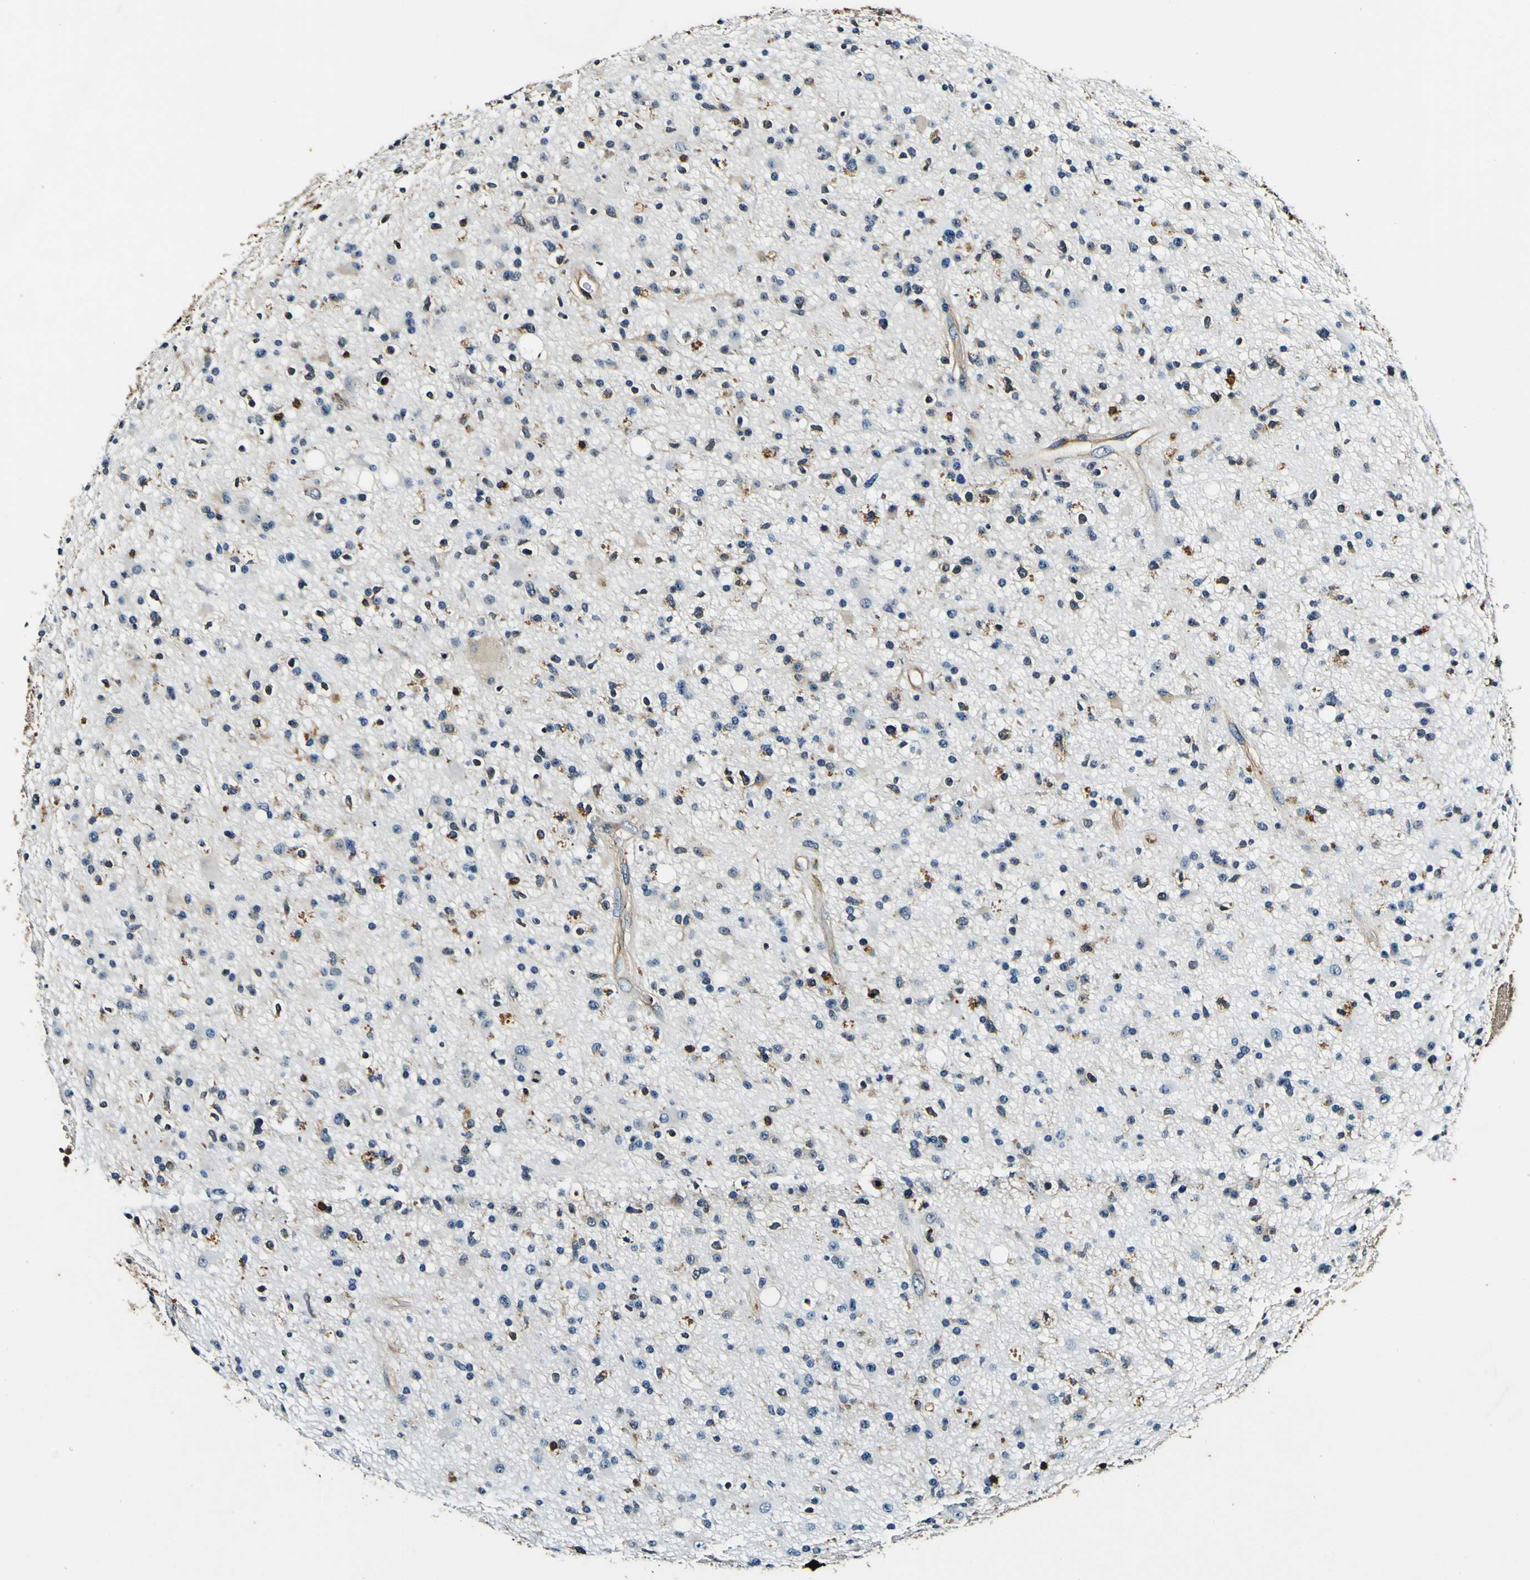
{"staining": {"intensity": "moderate", "quantity": "25%-75%", "location": "cytoplasmic/membranous"}, "tissue": "glioma", "cell_type": "Tumor cells", "image_type": "cancer", "snomed": [{"axis": "morphology", "description": "Glioma, malignant, High grade"}, {"axis": "topography", "description": "Brain"}], "caption": "This image shows glioma stained with immunohistochemistry (IHC) to label a protein in brown. The cytoplasmic/membranous of tumor cells show moderate positivity for the protein. Nuclei are counter-stained blue.", "gene": "RHOT2", "patient": {"sex": "male", "age": 33}}